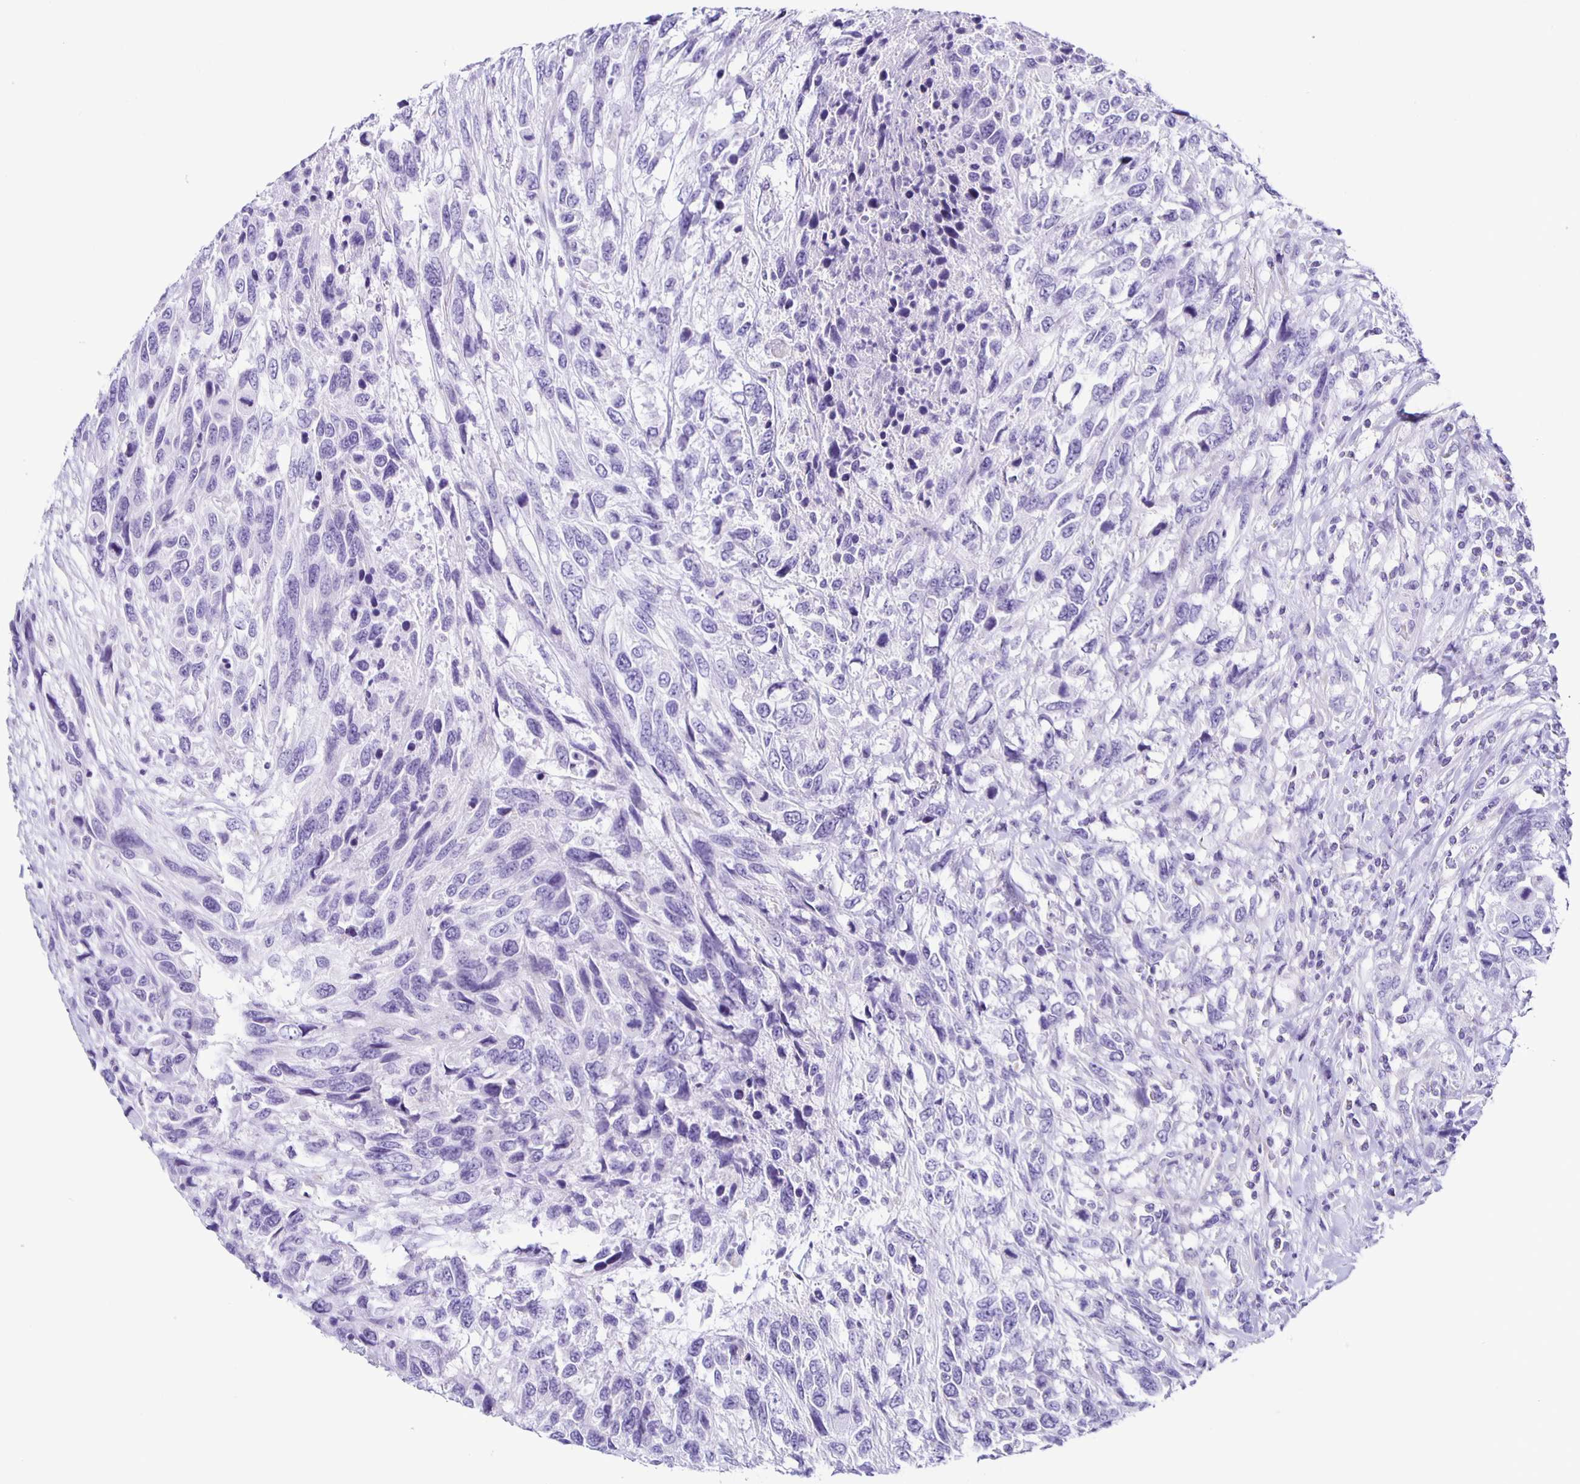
{"staining": {"intensity": "negative", "quantity": "none", "location": "none"}, "tissue": "urothelial cancer", "cell_type": "Tumor cells", "image_type": "cancer", "snomed": [{"axis": "morphology", "description": "Urothelial carcinoma, High grade"}, {"axis": "topography", "description": "Urinary bladder"}], "caption": "High magnification brightfield microscopy of urothelial cancer stained with DAB (brown) and counterstained with hematoxylin (blue): tumor cells show no significant staining. (DAB immunohistochemistry with hematoxylin counter stain).", "gene": "AQP6", "patient": {"sex": "female", "age": 70}}